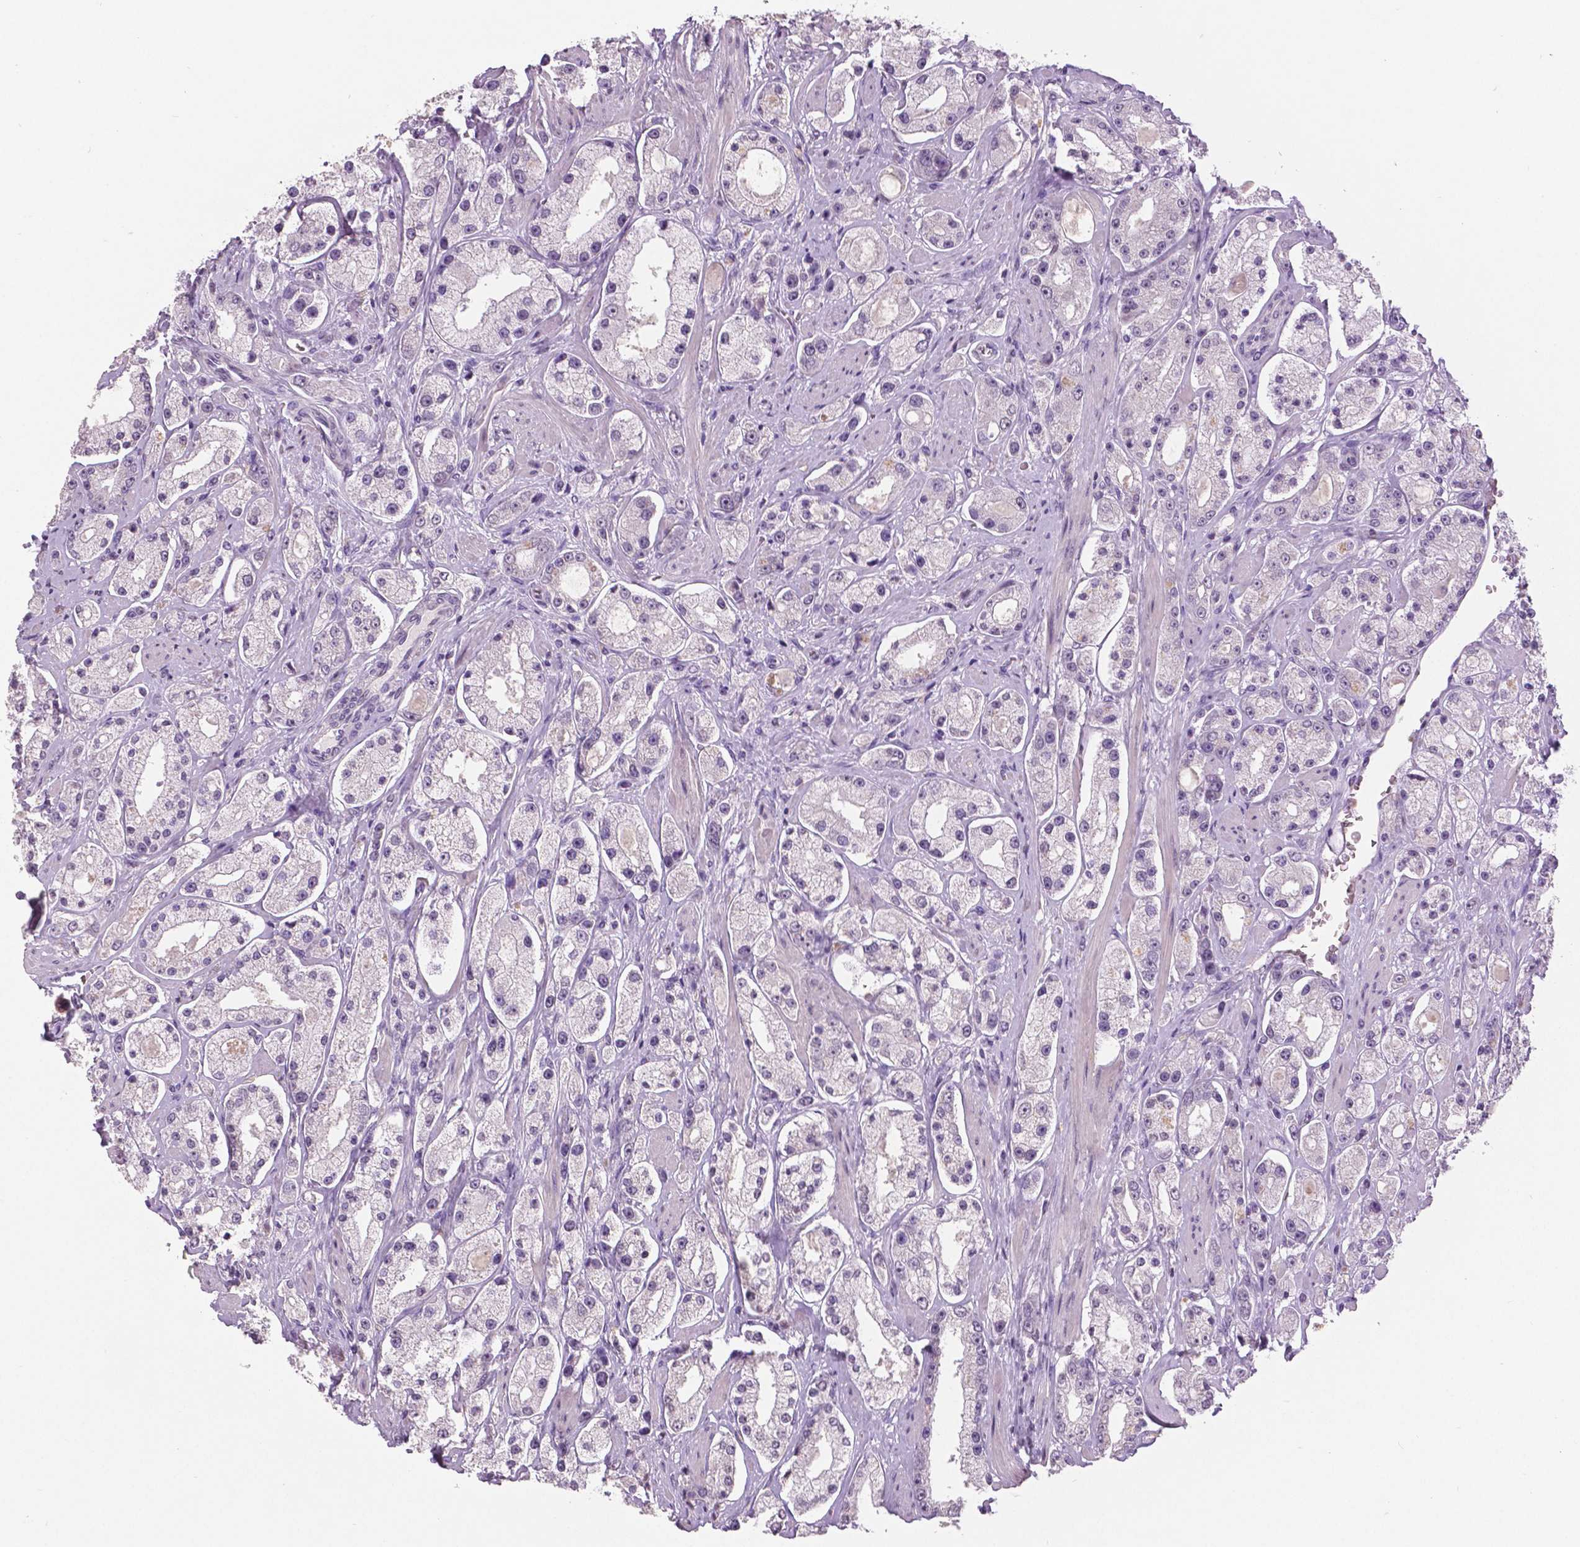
{"staining": {"intensity": "negative", "quantity": "none", "location": "none"}, "tissue": "prostate cancer", "cell_type": "Tumor cells", "image_type": "cancer", "snomed": [{"axis": "morphology", "description": "Adenocarcinoma, High grade"}, {"axis": "topography", "description": "Prostate"}], "caption": "Tumor cells show no significant staining in prostate cancer (high-grade adenocarcinoma).", "gene": "GRIN2A", "patient": {"sex": "male", "age": 67}}